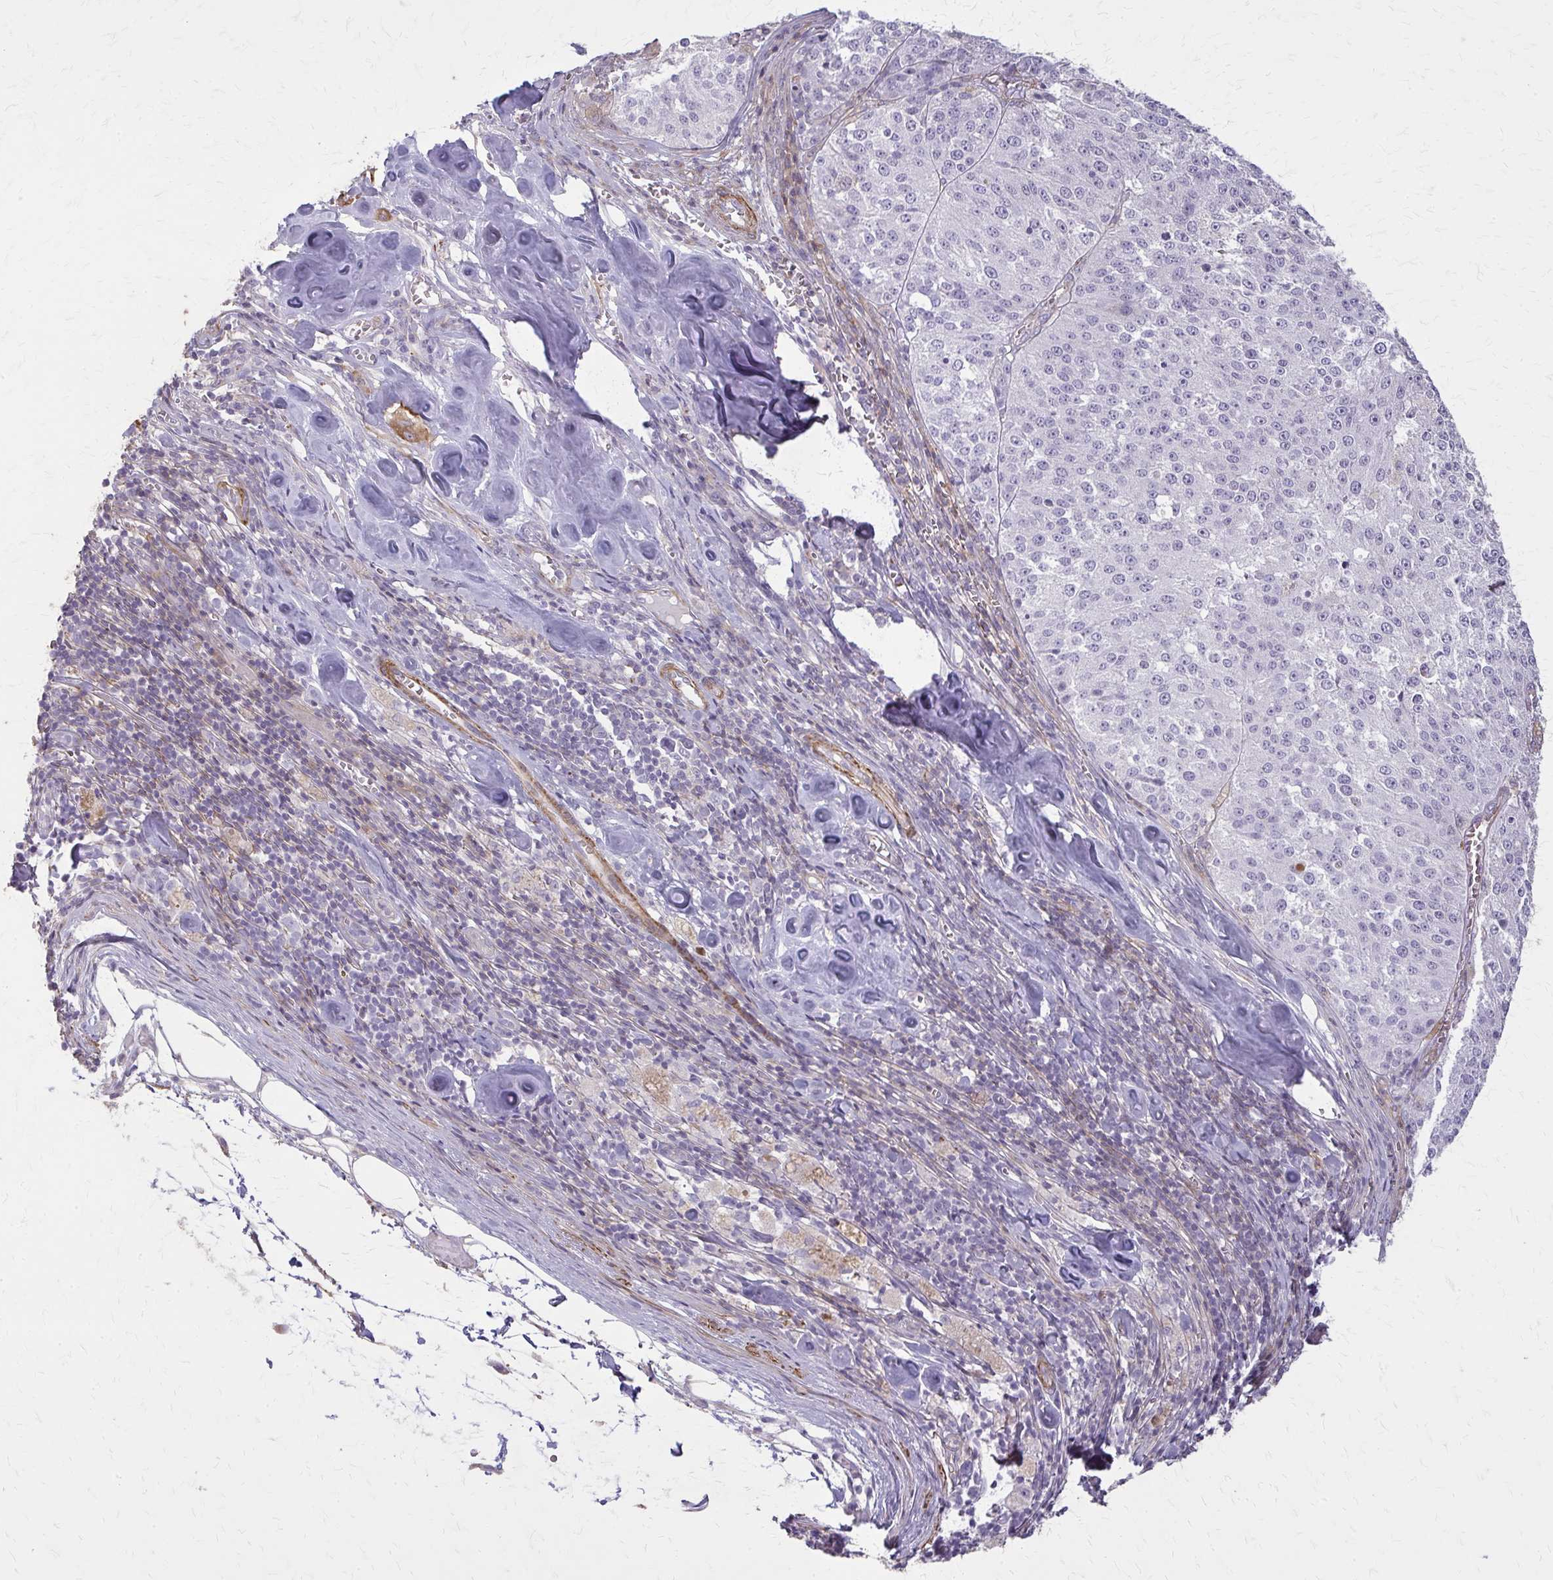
{"staining": {"intensity": "negative", "quantity": "none", "location": "none"}, "tissue": "melanoma", "cell_type": "Tumor cells", "image_type": "cancer", "snomed": [{"axis": "morphology", "description": "Malignant melanoma, Metastatic site"}, {"axis": "topography", "description": "Lymph node"}], "caption": "Tumor cells show no significant protein positivity in melanoma.", "gene": "TENM4", "patient": {"sex": "female", "age": 64}}